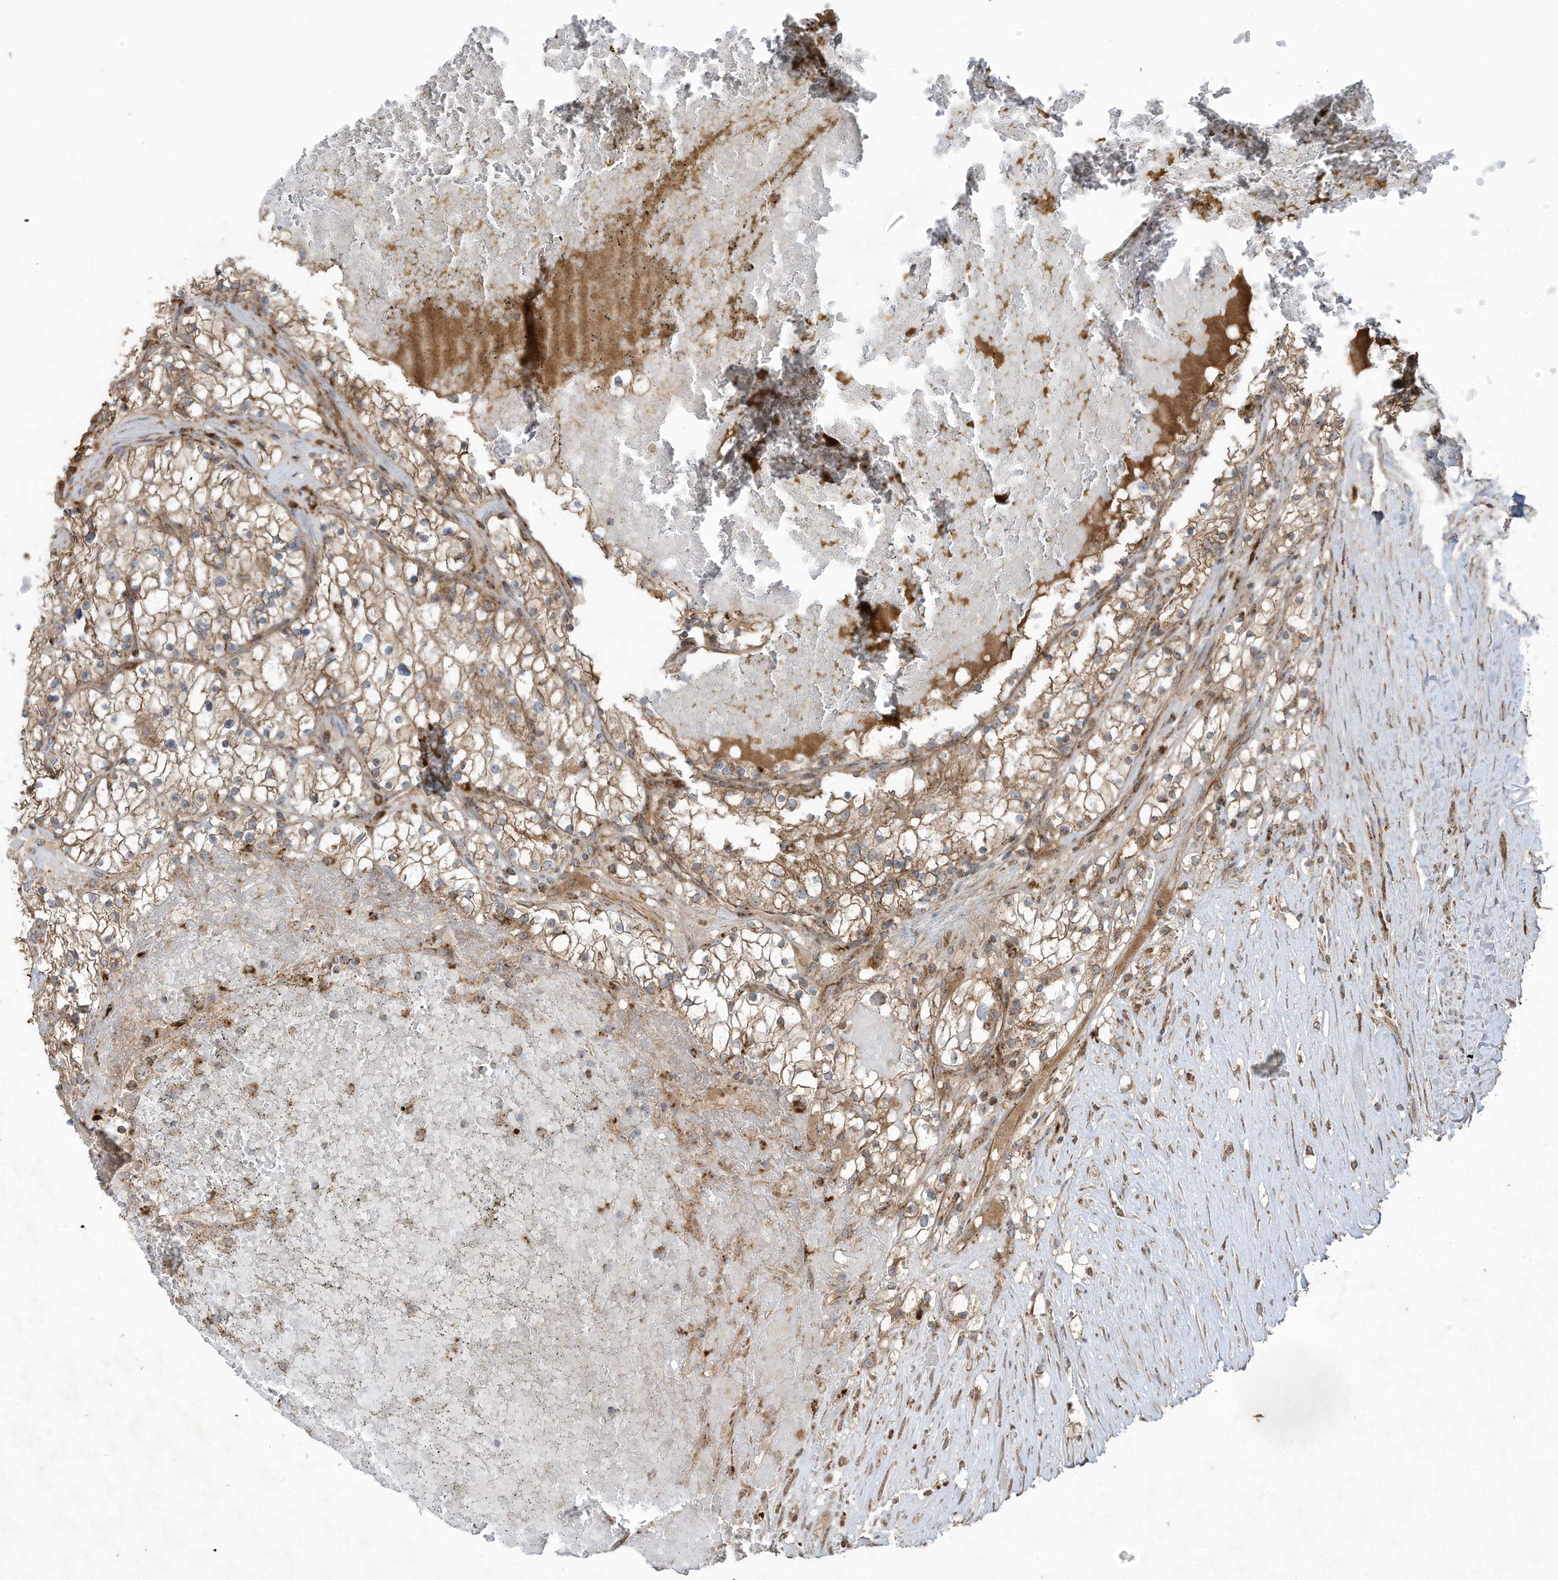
{"staining": {"intensity": "moderate", "quantity": ">75%", "location": "cytoplasmic/membranous"}, "tissue": "renal cancer", "cell_type": "Tumor cells", "image_type": "cancer", "snomed": [{"axis": "morphology", "description": "Normal tissue, NOS"}, {"axis": "morphology", "description": "Adenocarcinoma, NOS"}, {"axis": "topography", "description": "Kidney"}], "caption": "A high-resolution image shows IHC staining of adenocarcinoma (renal), which displays moderate cytoplasmic/membranous expression in about >75% of tumor cells.", "gene": "C2orf74", "patient": {"sex": "male", "age": 68}}